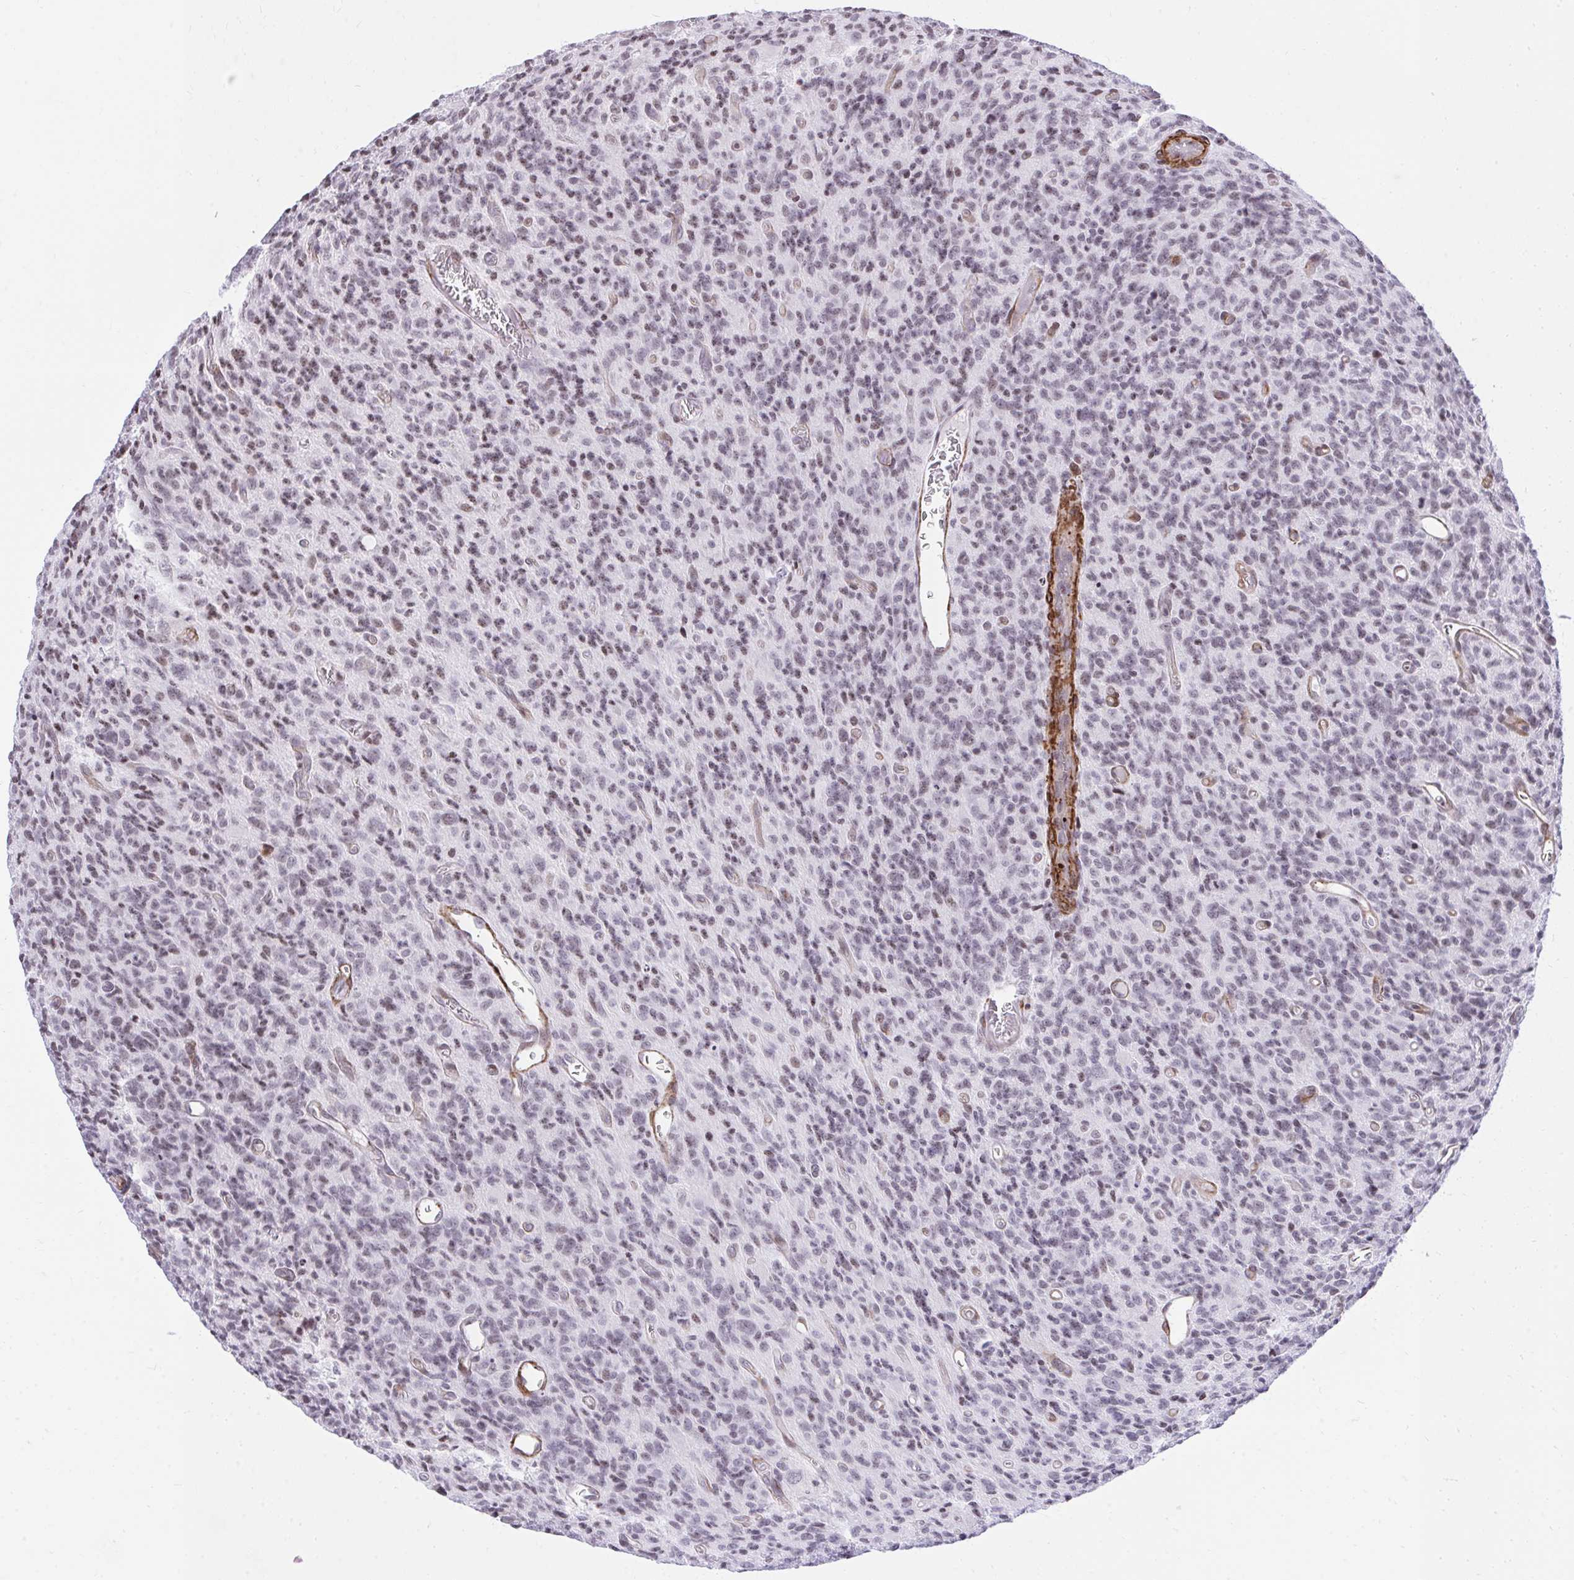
{"staining": {"intensity": "moderate", "quantity": "<25%", "location": "nuclear"}, "tissue": "glioma", "cell_type": "Tumor cells", "image_type": "cancer", "snomed": [{"axis": "morphology", "description": "Glioma, malignant, High grade"}, {"axis": "topography", "description": "Brain"}], "caption": "The micrograph demonstrates staining of malignant glioma (high-grade), revealing moderate nuclear protein expression (brown color) within tumor cells.", "gene": "KCNN4", "patient": {"sex": "male", "age": 76}}